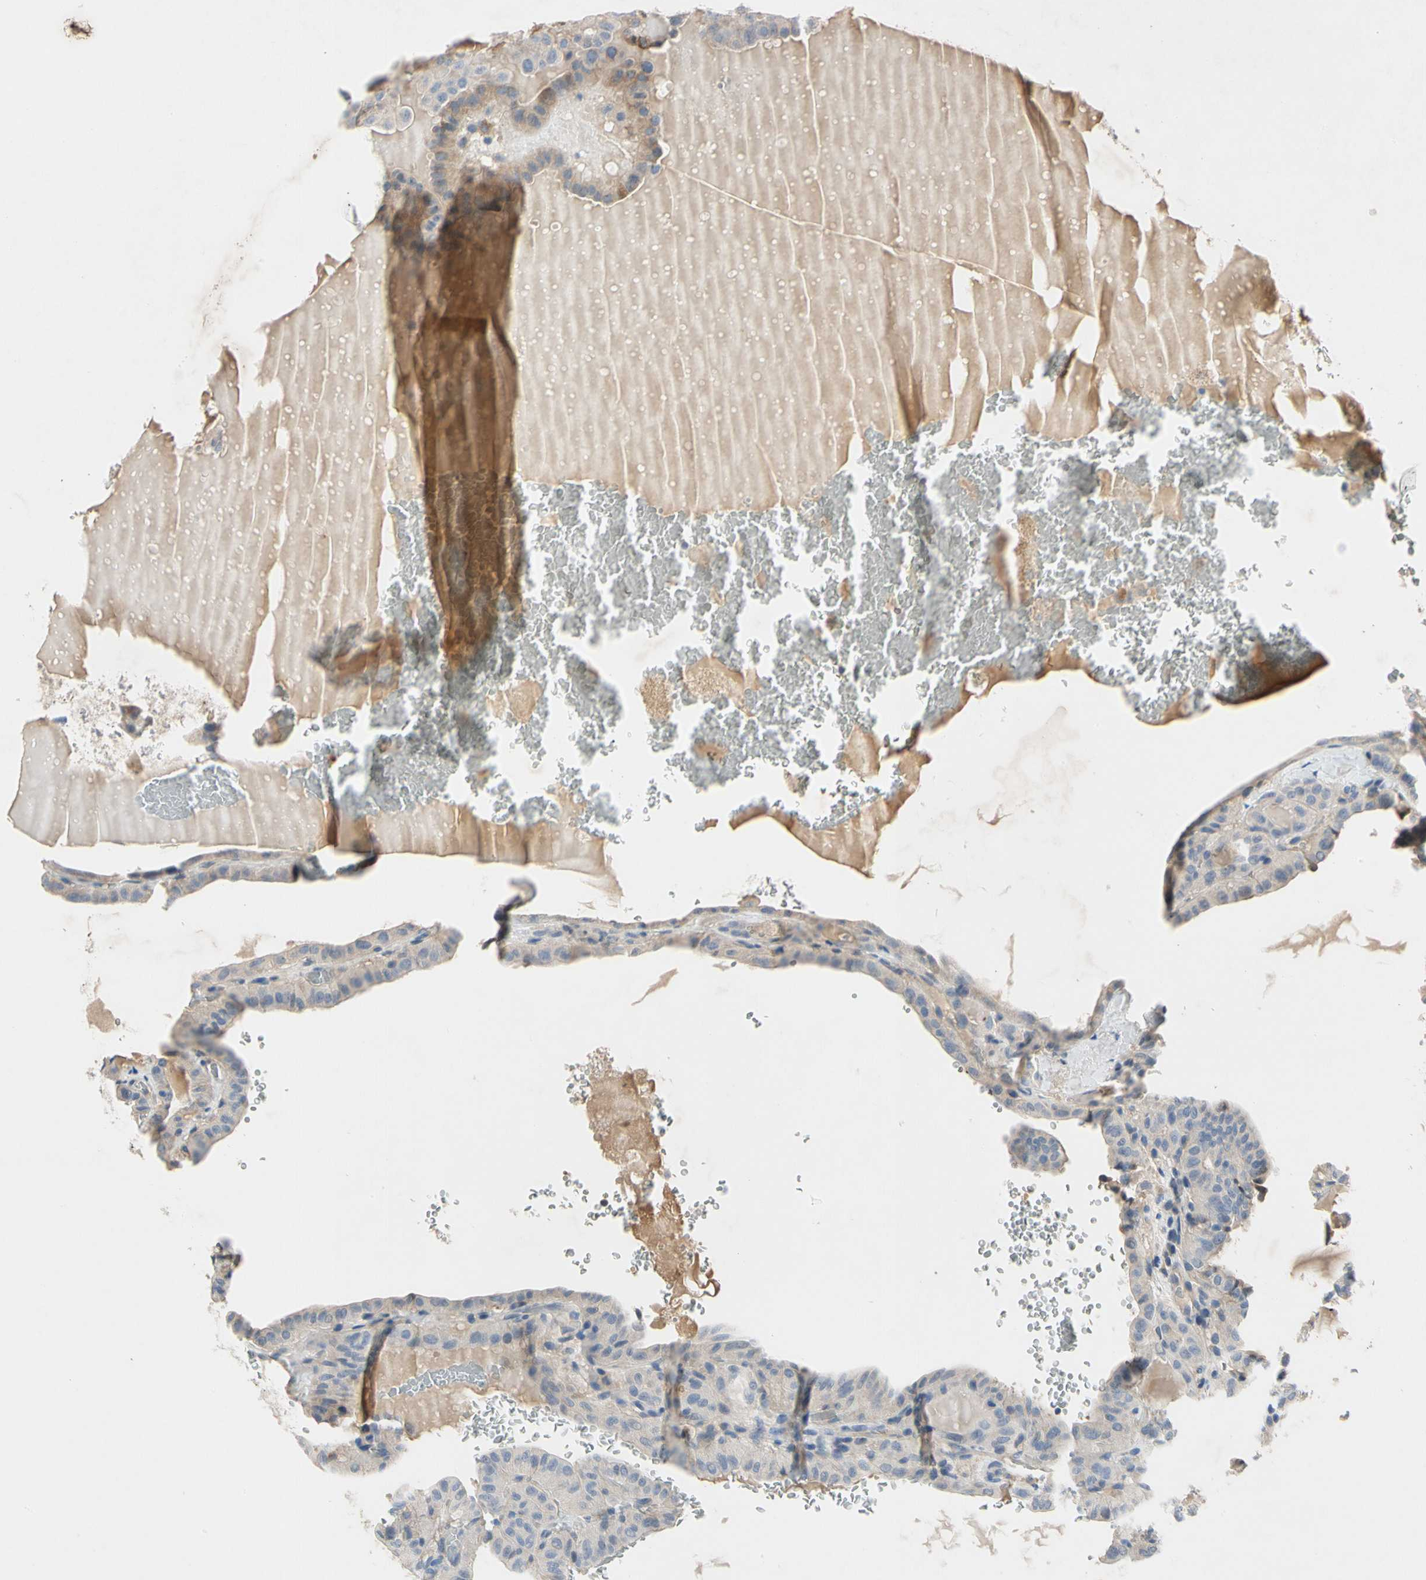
{"staining": {"intensity": "weak", "quantity": ">75%", "location": "cytoplasmic/membranous"}, "tissue": "thyroid cancer", "cell_type": "Tumor cells", "image_type": "cancer", "snomed": [{"axis": "morphology", "description": "Papillary adenocarcinoma, NOS"}, {"axis": "topography", "description": "Thyroid gland"}], "caption": "This image displays thyroid papillary adenocarcinoma stained with immunohistochemistry (IHC) to label a protein in brown. The cytoplasmic/membranous of tumor cells show weak positivity for the protein. Nuclei are counter-stained blue.", "gene": "GAS6", "patient": {"sex": "male", "age": 77}}